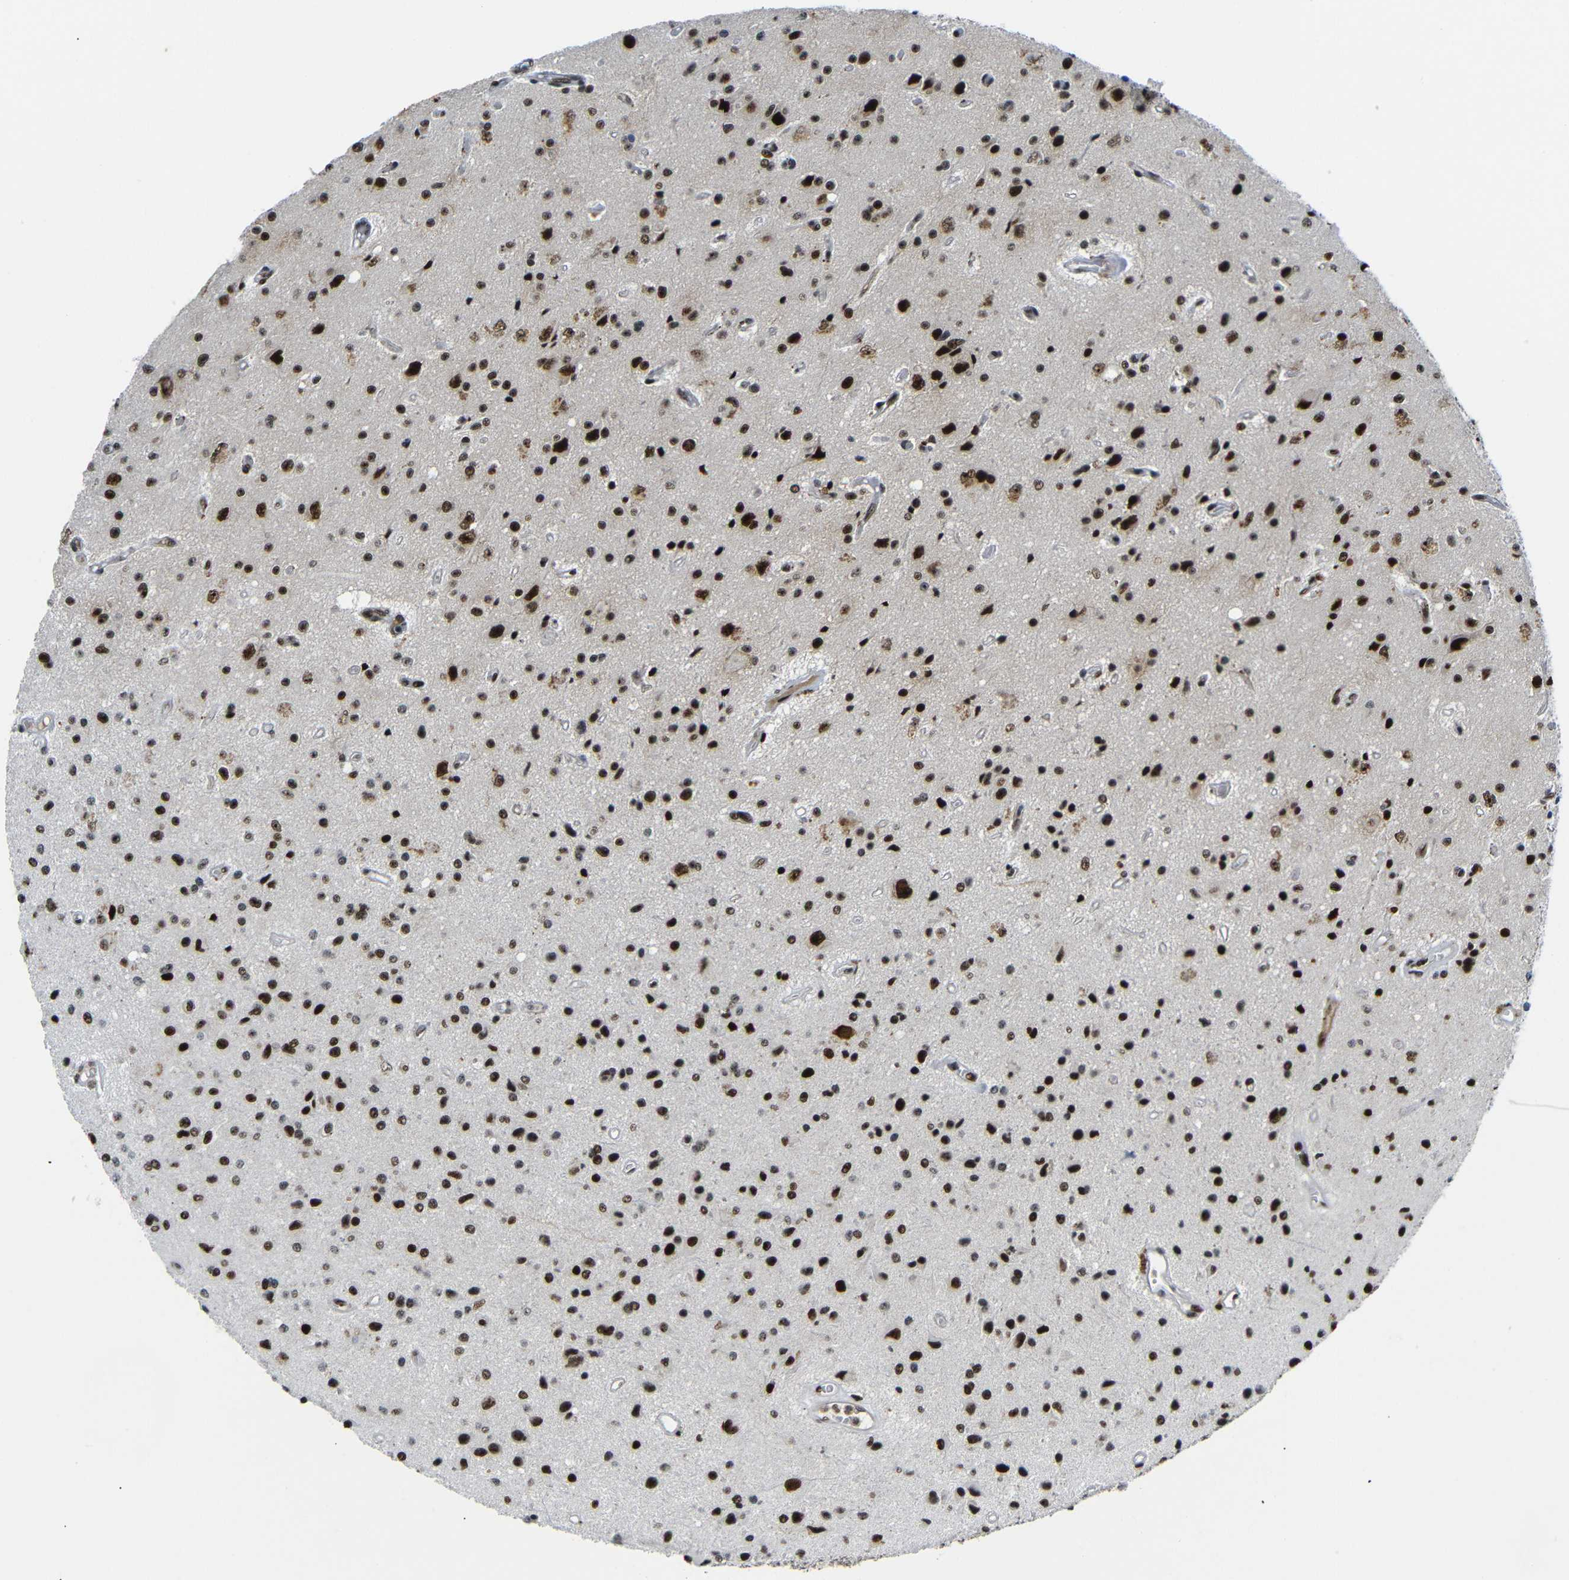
{"staining": {"intensity": "strong", "quantity": ">75%", "location": "nuclear"}, "tissue": "glioma", "cell_type": "Tumor cells", "image_type": "cancer", "snomed": [{"axis": "morphology", "description": "Glioma, malignant, Low grade"}, {"axis": "topography", "description": "Brain"}], "caption": "Glioma stained with DAB (3,3'-diaminobenzidine) immunohistochemistry shows high levels of strong nuclear expression in about >75% of tumor cells. (Stains: DAB in brown, nuclei in blue, Microscopy: brightfield microscopy at high magnification).", "gene": "SETDB2", "patient": {"sex": "male", "age": 58}}